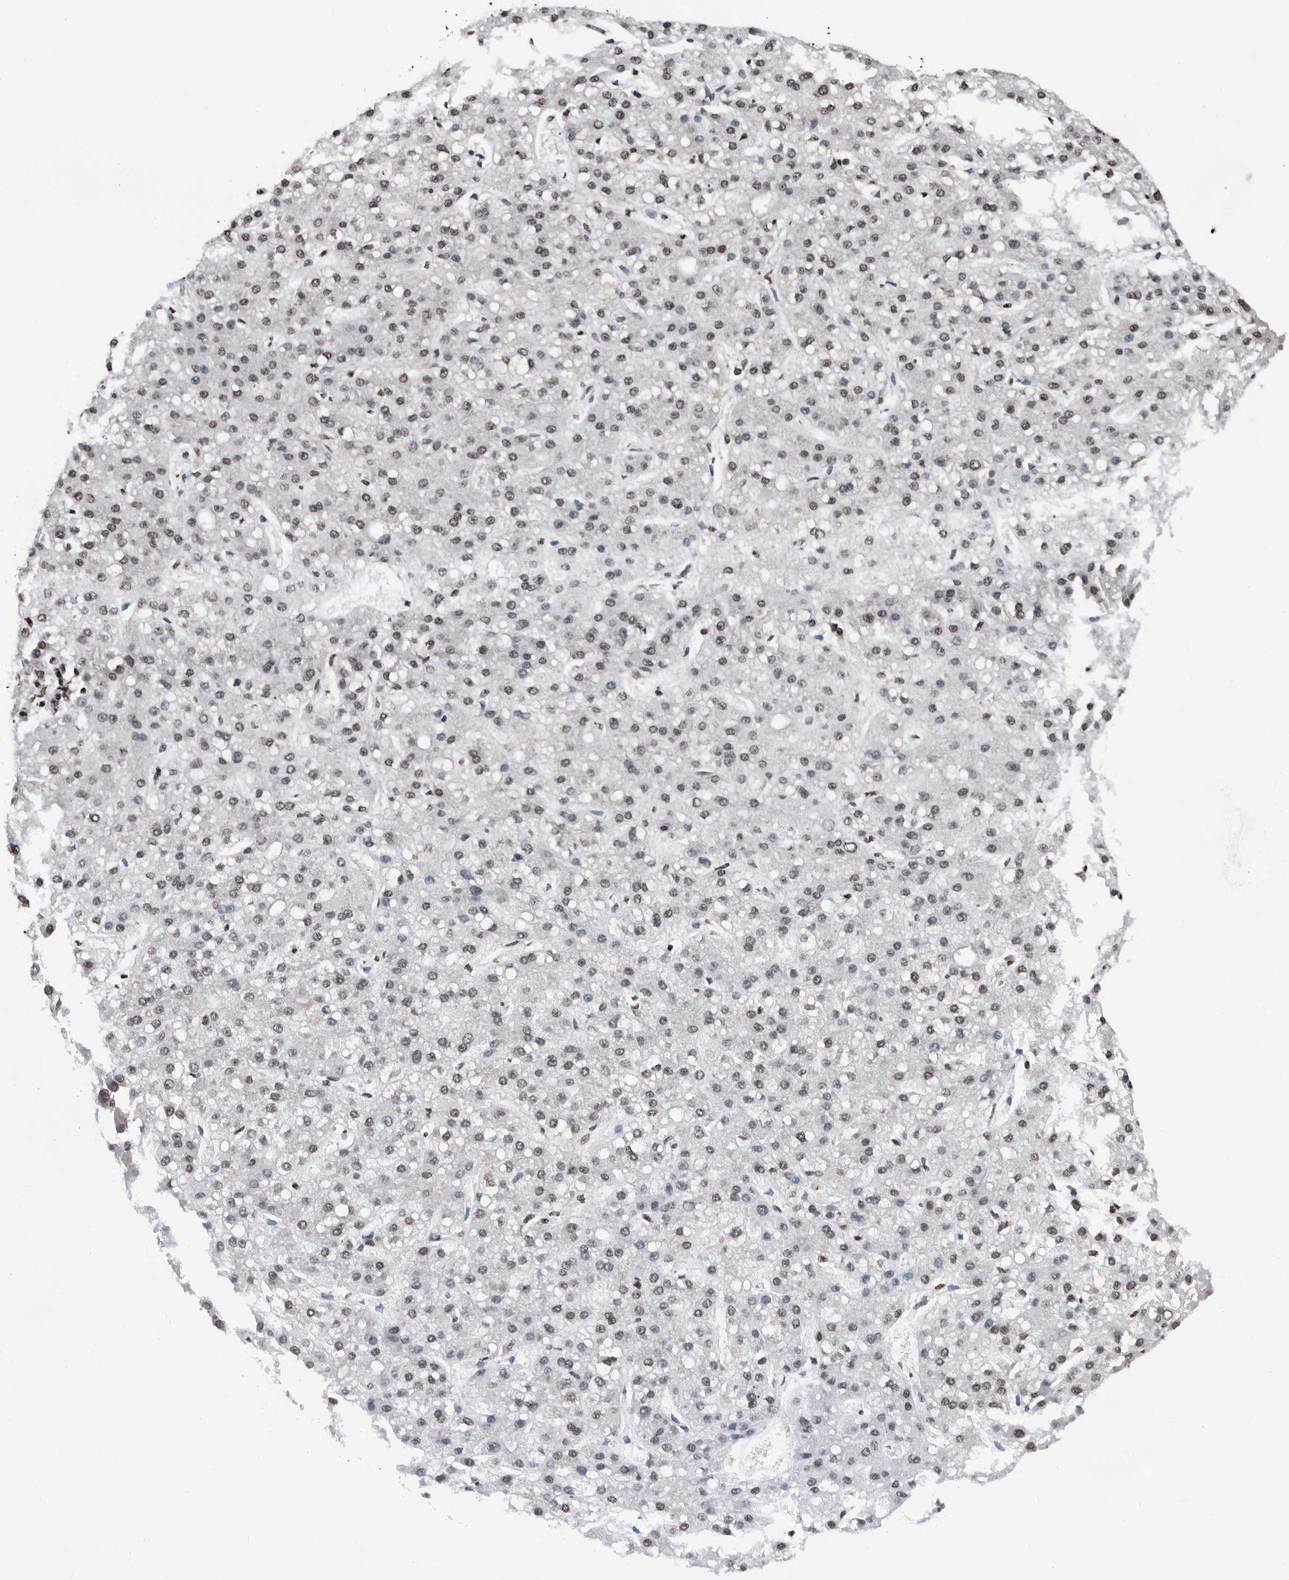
{"staining": {"intensity": "weak", "quantity": ">75%", "location": "nuclear"}, "tissue": "liver cancer", "cell_type": "Tumor cells", "image_type": "cancer", "snomed": [{"axis": "morphology", "description": "Carcinoma, Hepatocellular, NOS"}, {"axis": "topography", "description": "Liver"}], "caption": "Brown immunohistochemical staining in liver cancer (hepatocellular carcinoma) demonstrates weak nuclear positivity in approximately >75% of tumor cells.", "gene": "SNRNP48", "patient": {"sex": "male", "age": 67}}